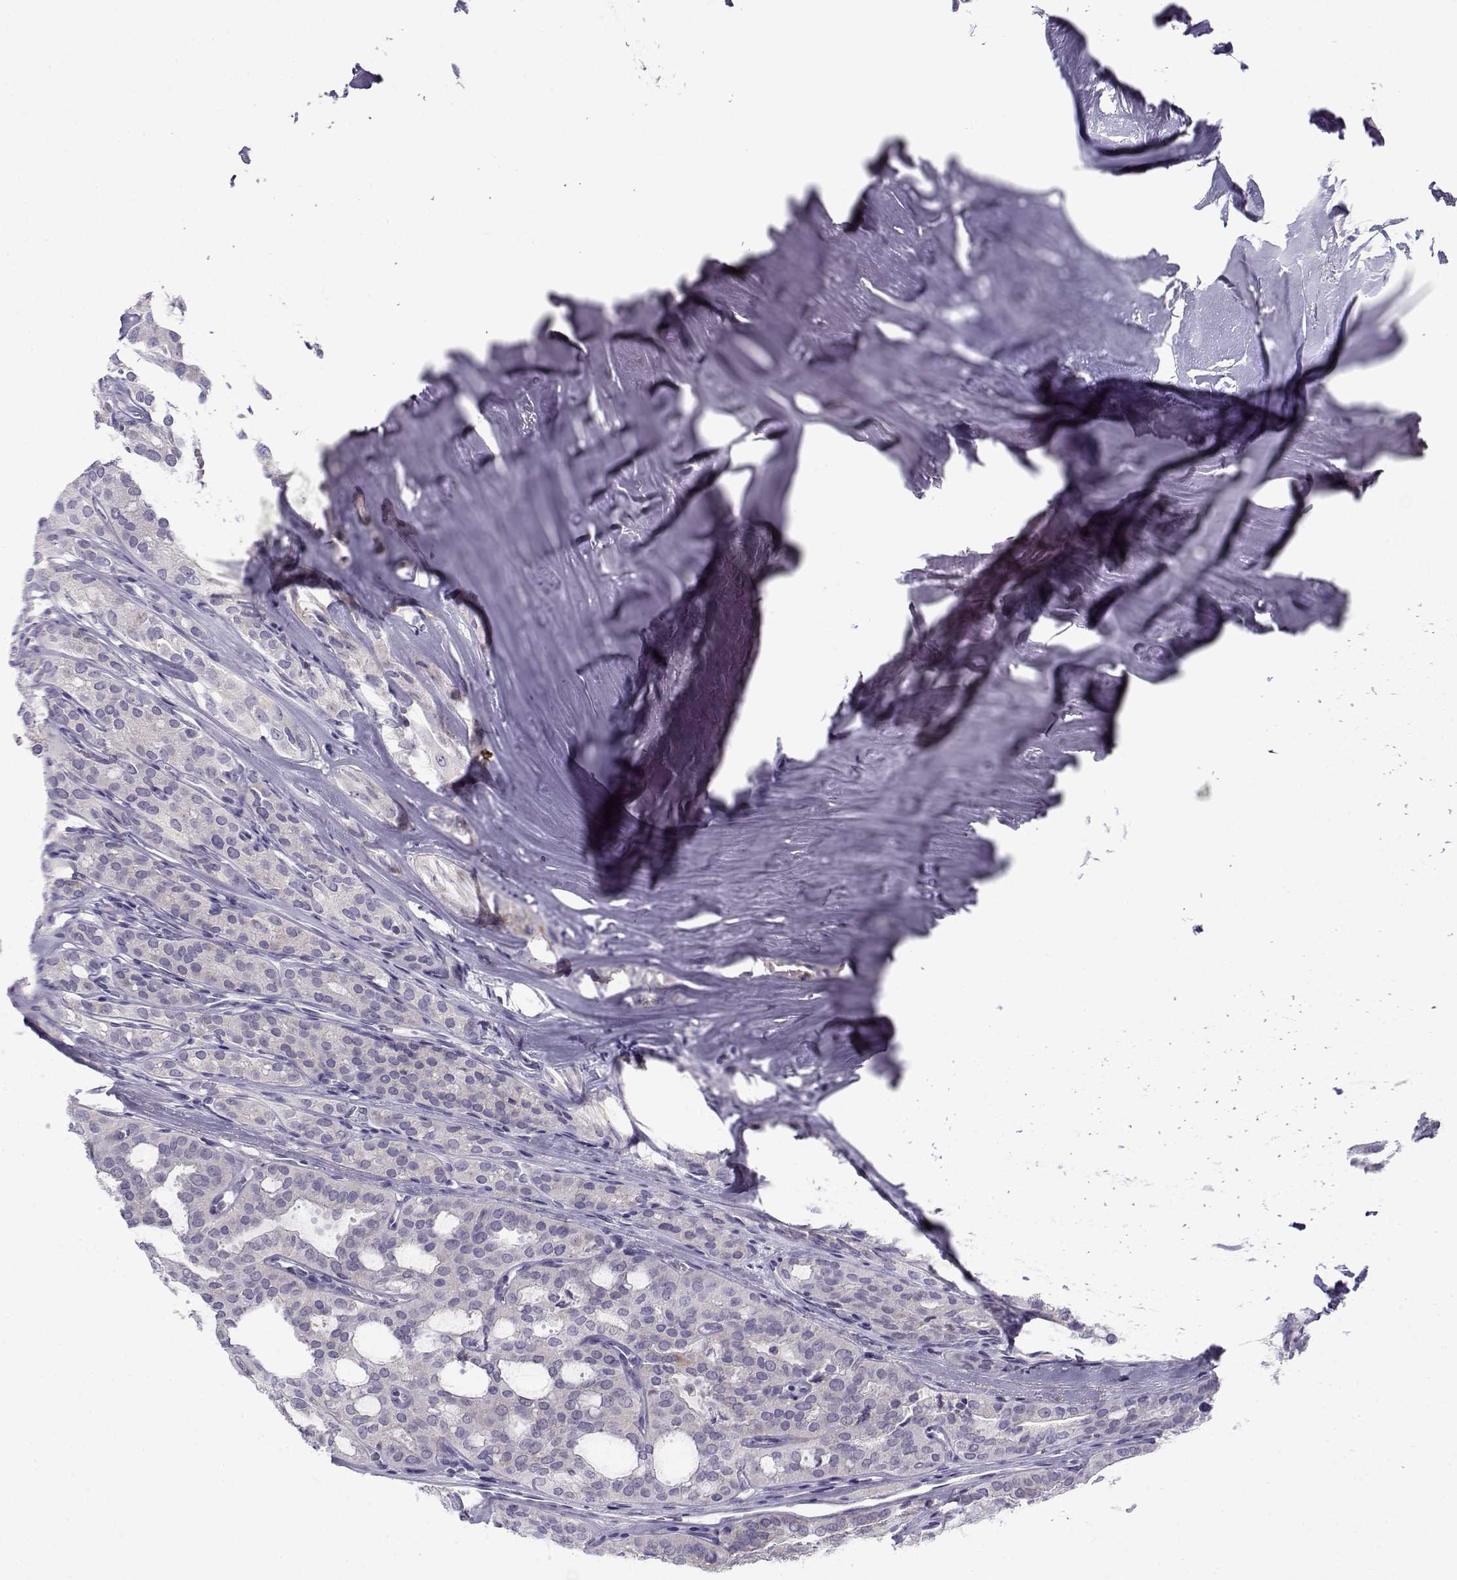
{"staining": {"intensity": "negative", "quantity": "none", "location": "none"}, "tissue": "thyroid cancer", "cell_type": "Tumor cells", "image_type": "cancer", "snomed": [{"axis": "morphology", "description": "Follicular adenoma carcinoma, NOS"}, {"axis": "topography", "description": "Thyroid gland"}], "caption": "A high-resolution micrograph shows IHC staining of thyroid cancer (follicular adenoma carcinoma), which displays no significant positivity in tumor cells. The staining was performed using DAB to visualize the protein expression in brown, while the nuclei were stained in blue with hematoxylin (Magnification: 20x).", "gene": "FAM166A", "patient": {"sex": "male", "age": 75}}